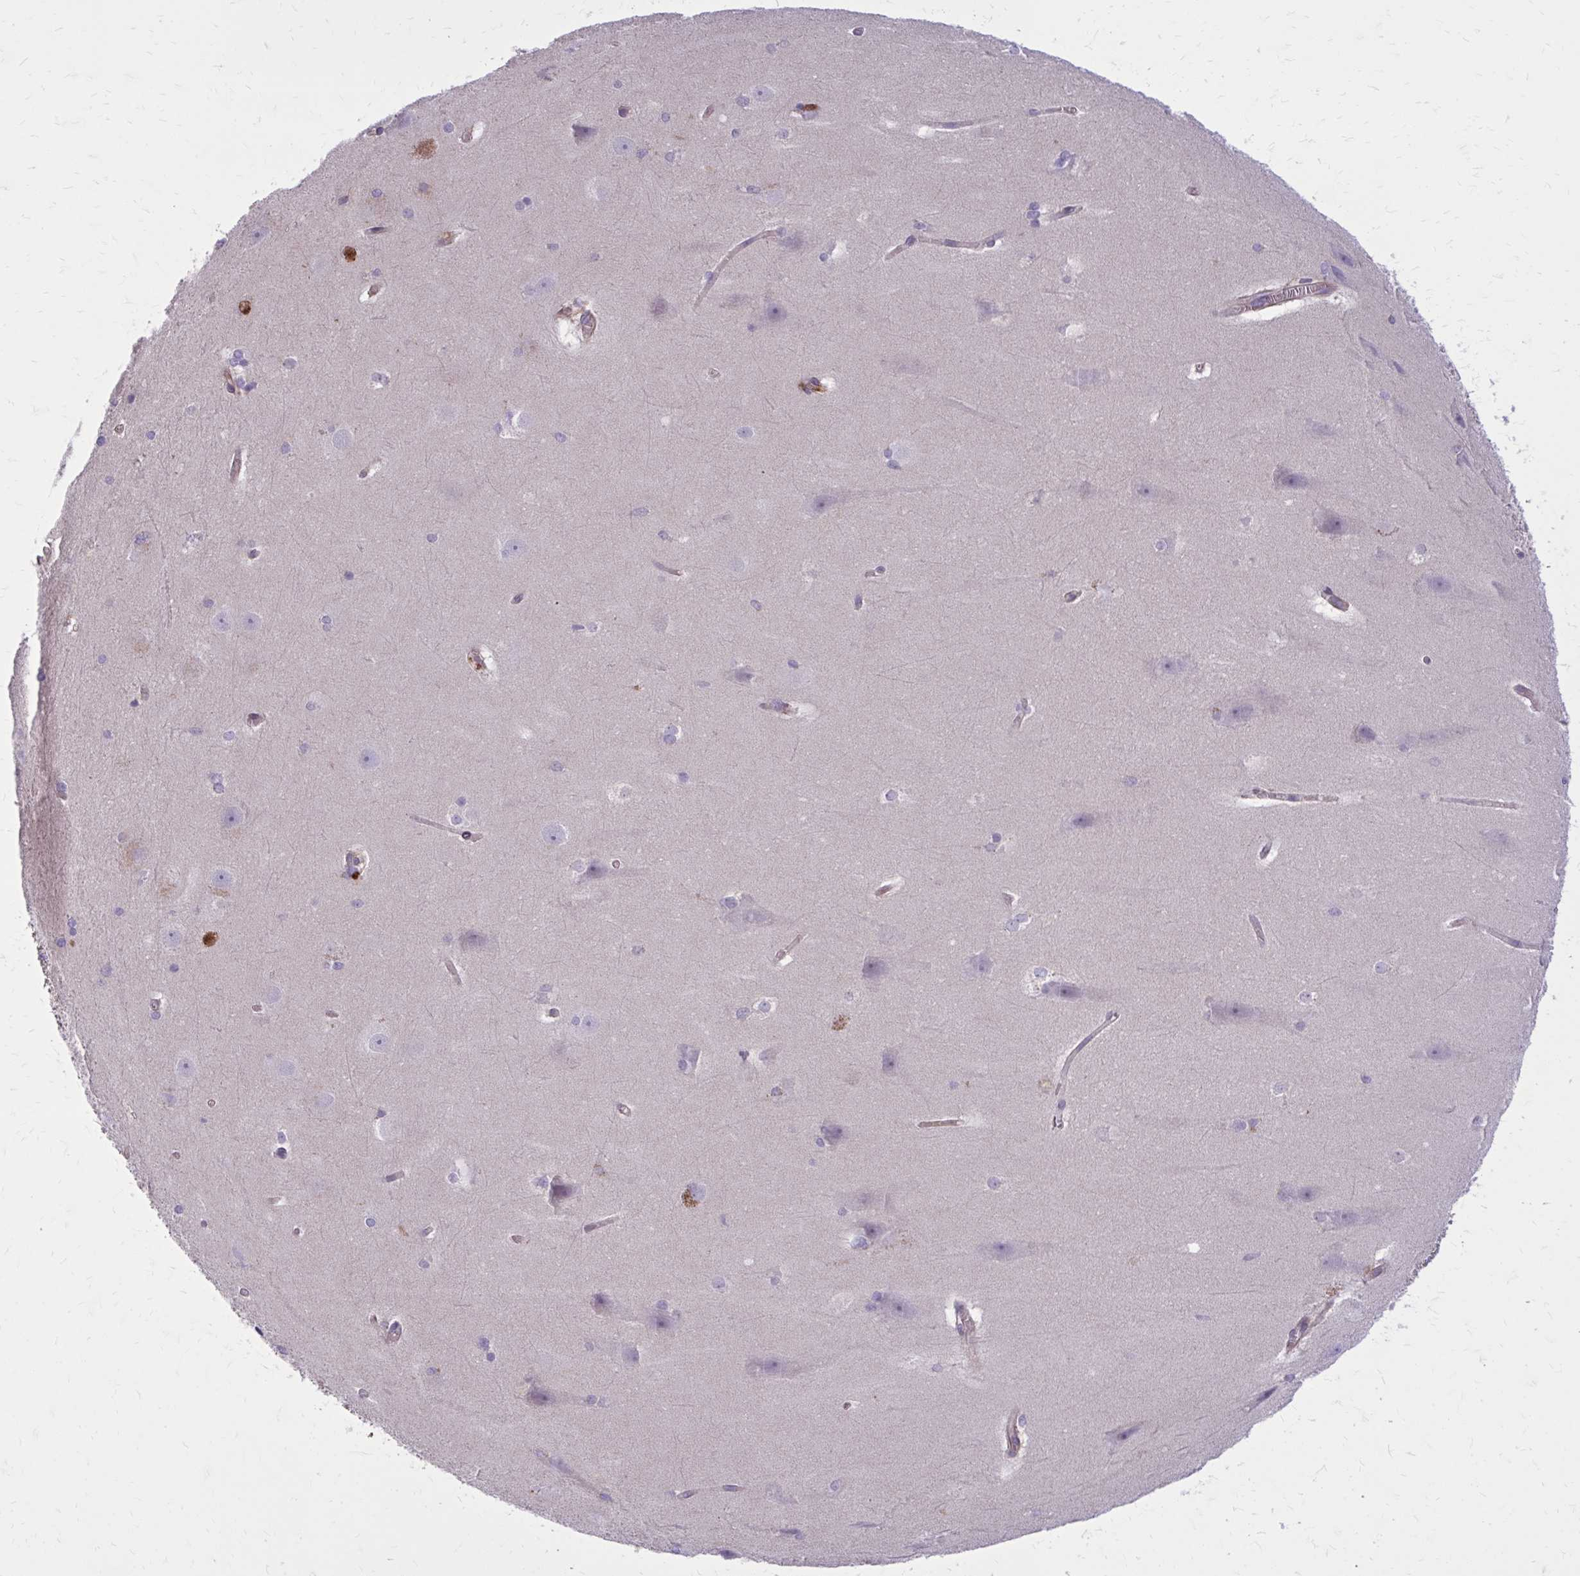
{"staining": {"intensity": "negative", "quantity": "none", "location": "none"}, "tissue": "hippocampus", "cell_type": "Glial cells", "image_type": "normal", "snomed": [{"axis": "morphology", "description": "Normal tissue, NOS"}, {"axis": "topography", "description": "Cerebral cortex"}, {"axis": "topography", "description": "Hippocampus"}], "caption": "IHC of unremarkable hippocampus exhibits no expression in glial cells.", "gene": "FAP", "patient": {"sex": "female", "age": 19}}